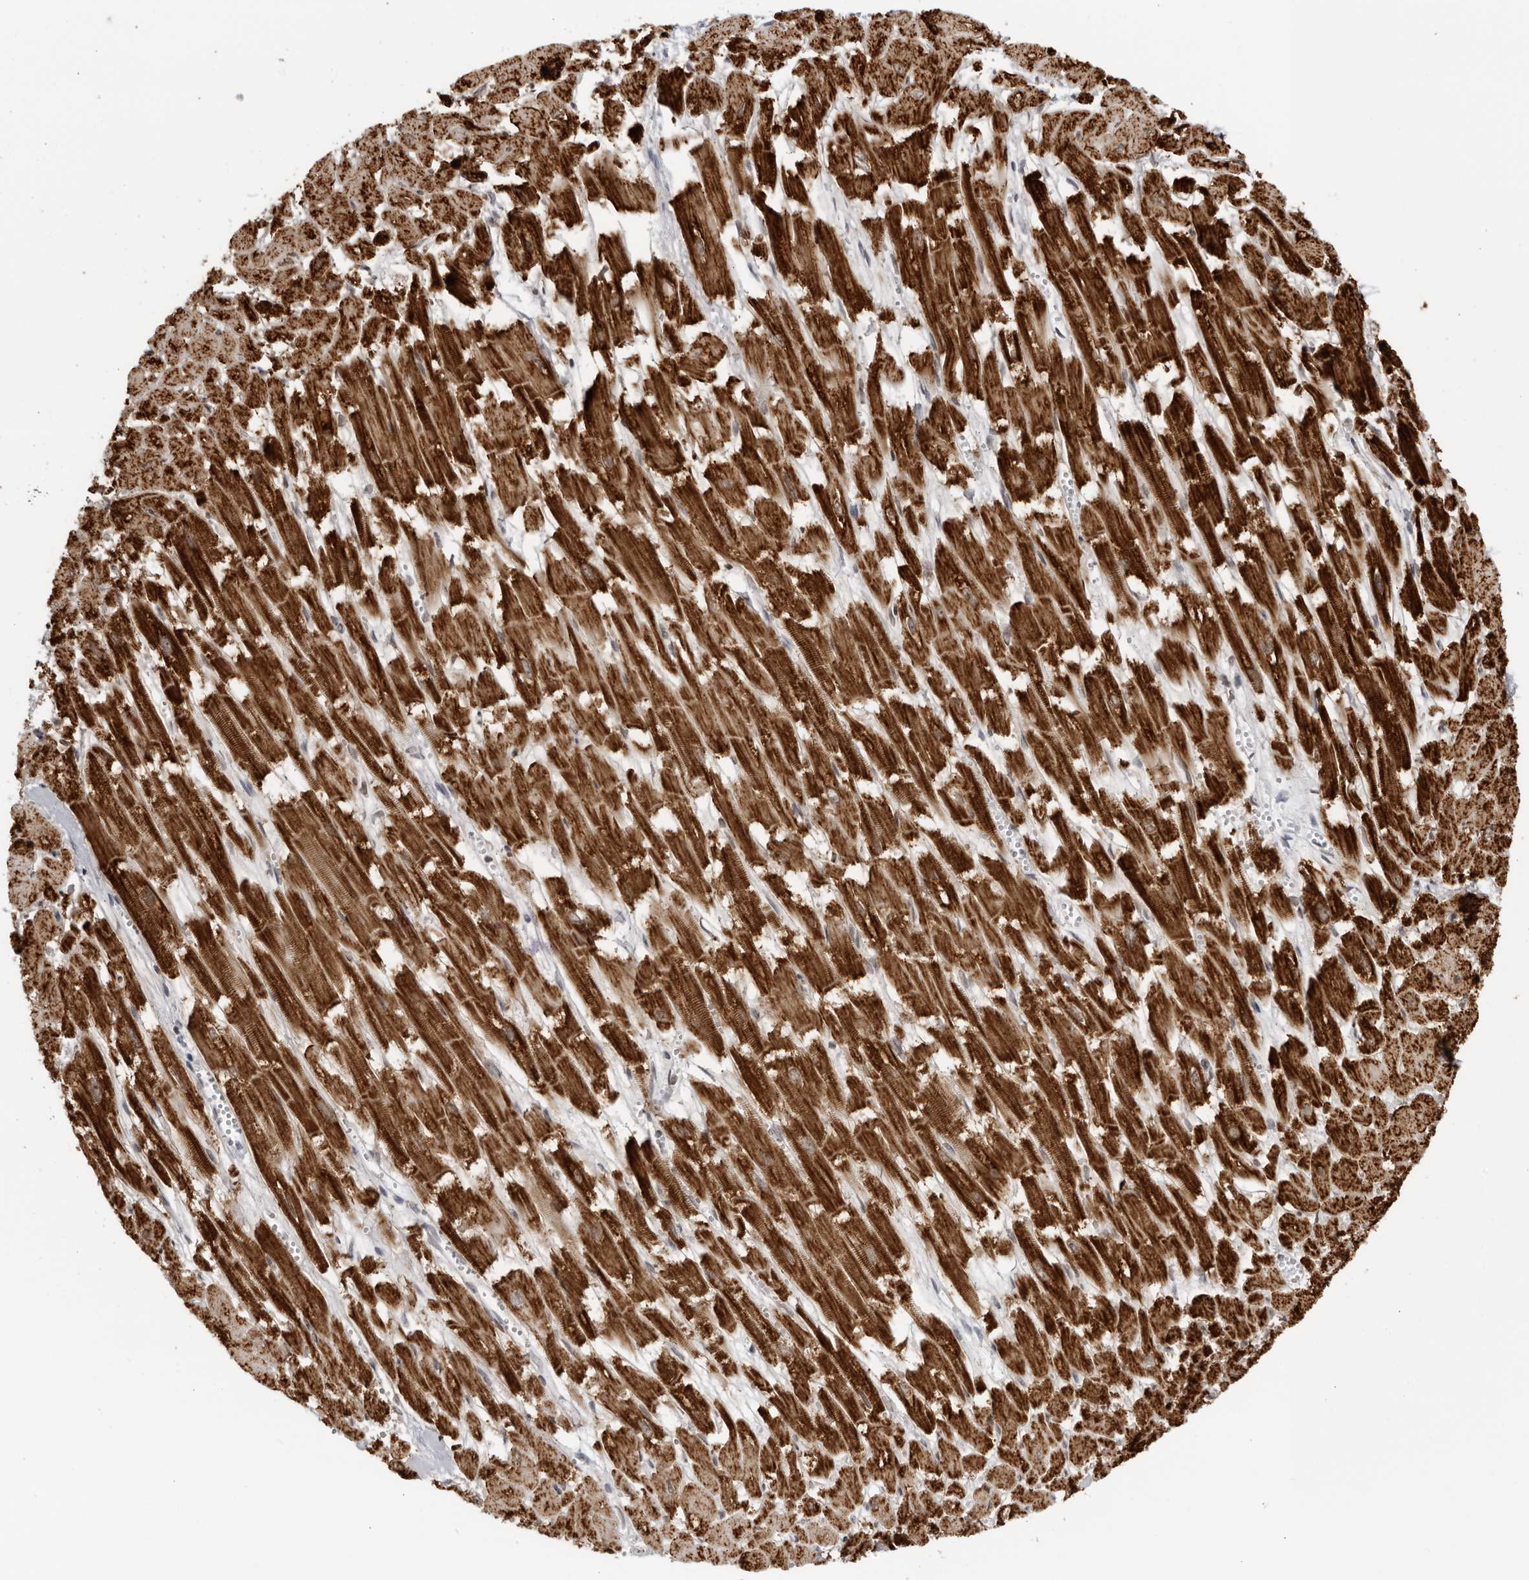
{"staining": {"intensity": "strong", "quantity": ">75%", "location": "cytoplasmic/membranous"}, "tissue": "heart muscle", "cell_type": "Cardiomyocytes", "image_type": "normal", "snomed": [{"axis": "morphology", "description": "Normal tissue, NOS"}, {"axis": "topography", "description": "Heart"}], "caption": "Immunohistochemical staining of benign human heart muscle displays >75% levels of strong cytoplasmic/membranous protein positivity in about >75% of cardiomyocytes.", "gene": "RBM34", "patient": {"sex": "male", "age": 54}}